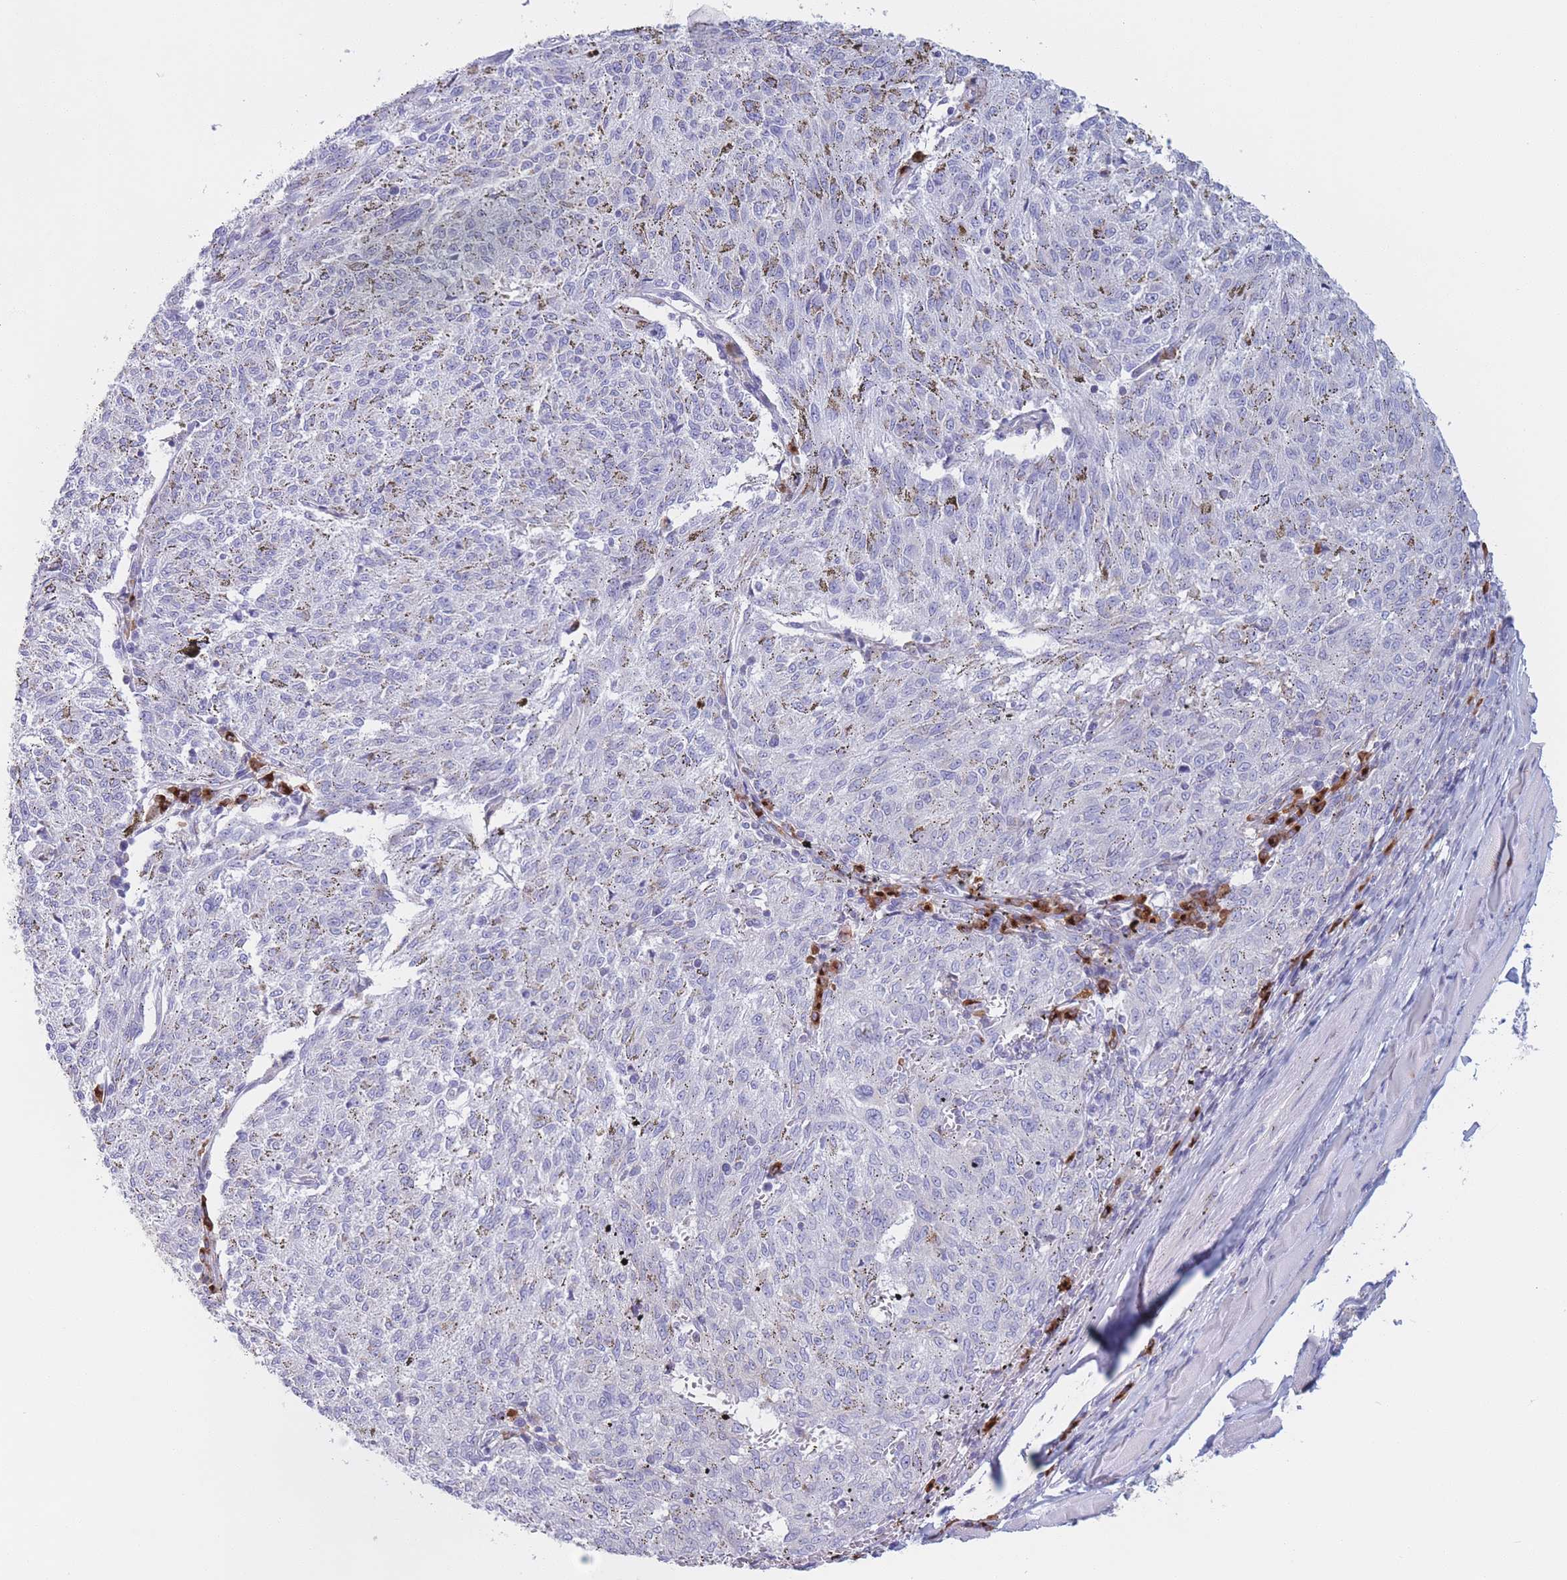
{"staining": {"intensity": "negative", "quantity": "none", "location": "none"}, "tissue": "melanoma", "cell_type": "Tumor cells", "image_type": "cancer", "snomed": [{"axis": "morphology", "description": "Malignant melanoma, NOS"}, {"axis": "topography", "description": "Skin"}], "caption": "Malignant melanoma stained for a protein using IHC reveals no expression tumor cells.", "gene": "MRPL30", "patient": {"sex": "female", "age": 72}}